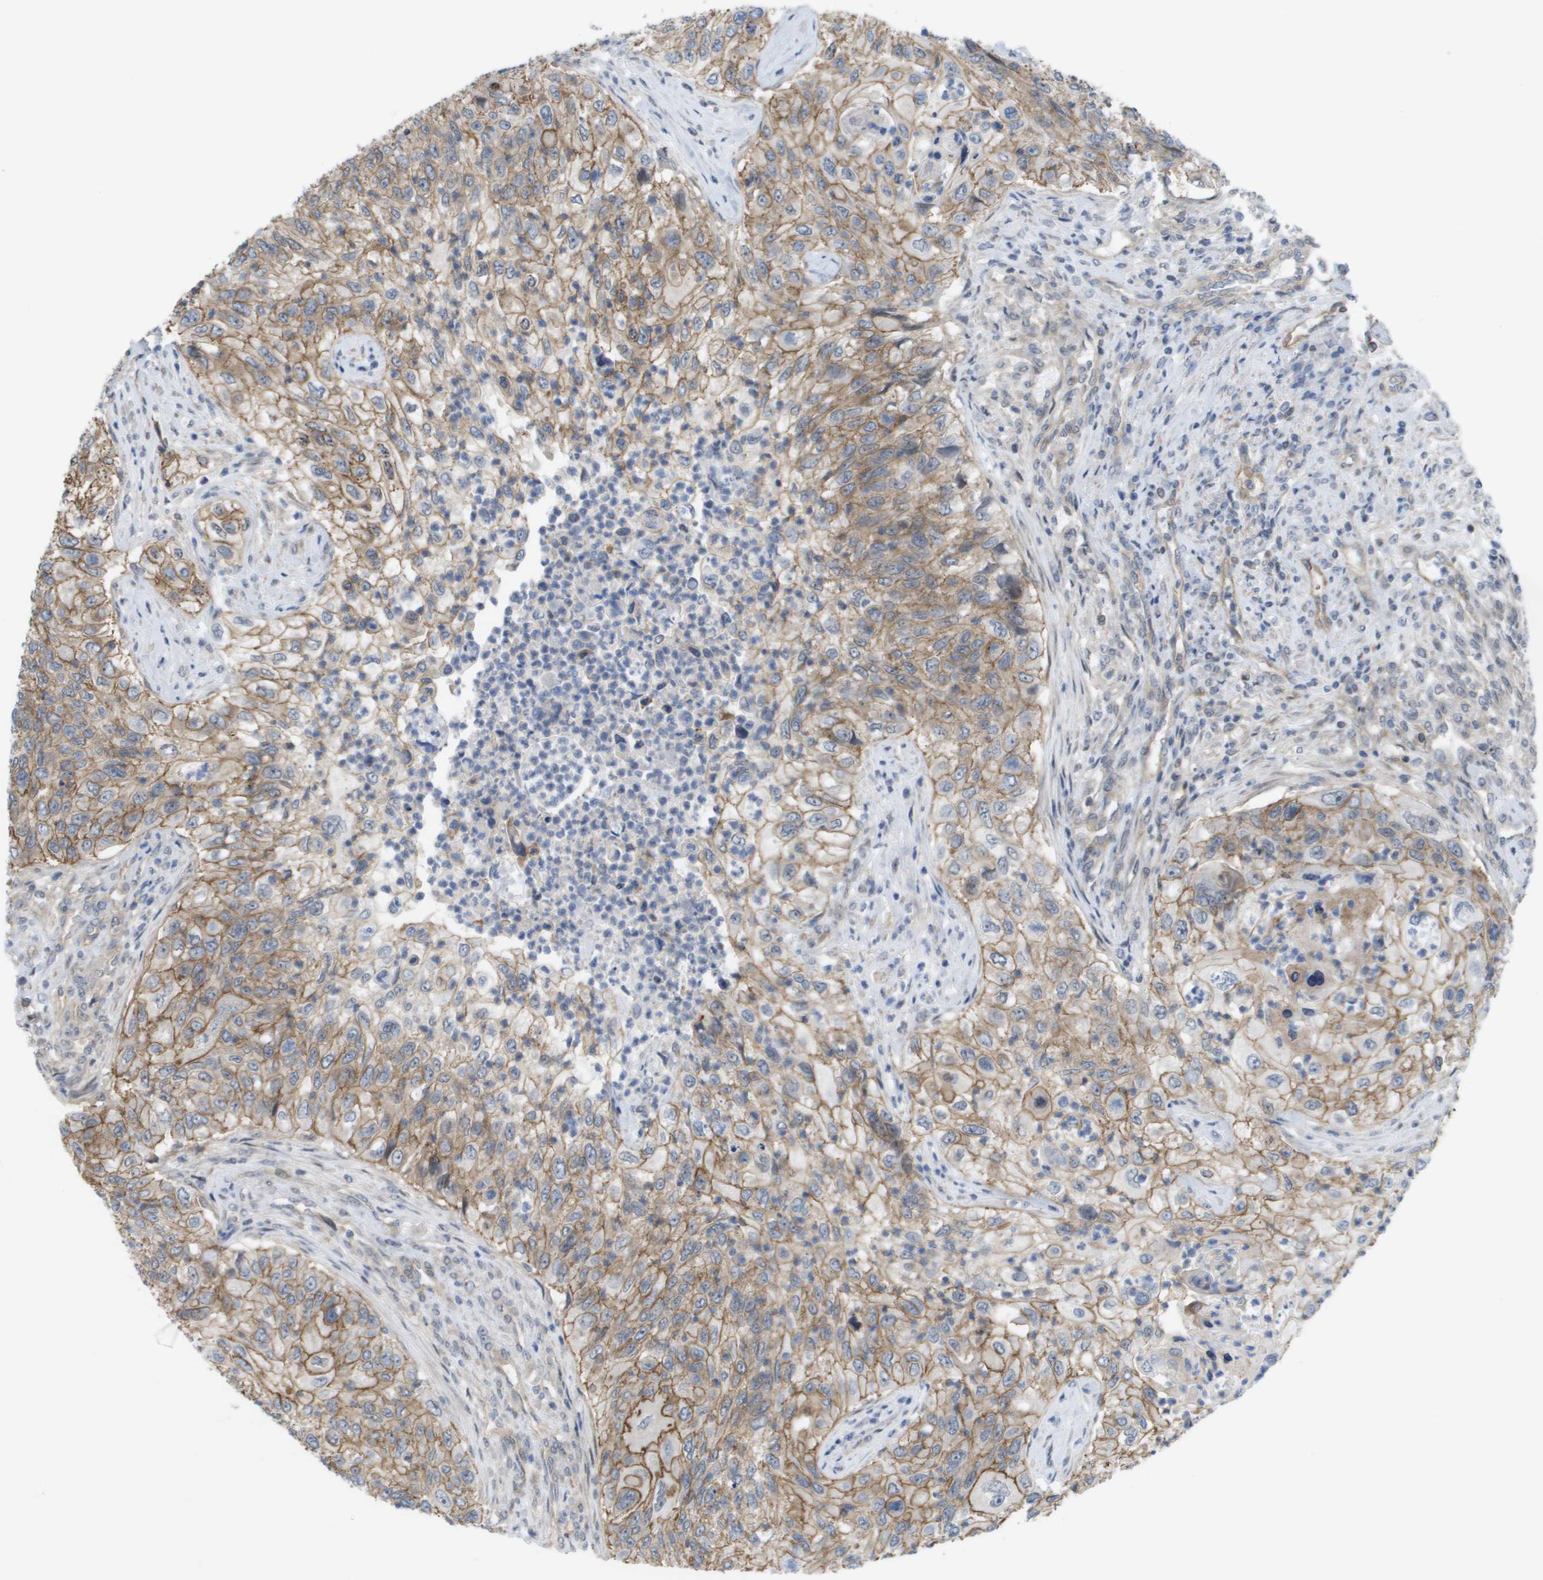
{"staining": {"intensity": "moderate", "quantity": ">75%", "location": "cytoplasmic/membranous"}, "tissue": "urothelial cancer", "cell_type": "Tumor cells", "image_type": "cancer", "snomed": [{"axis": "morphology", "description": "Urothelial carcinoma, High grade"}, {"axis": "topography", "description": "Urinary bladder"}], "caption": "Protein expression analysis of urothelial carcinoma (high-grade) exhibits moderate cytoplasmic/membranous staining in approximately >75% of tumor cells.", "gene": "MTARC2", "patient": {"sex": "female", "age": 60}}